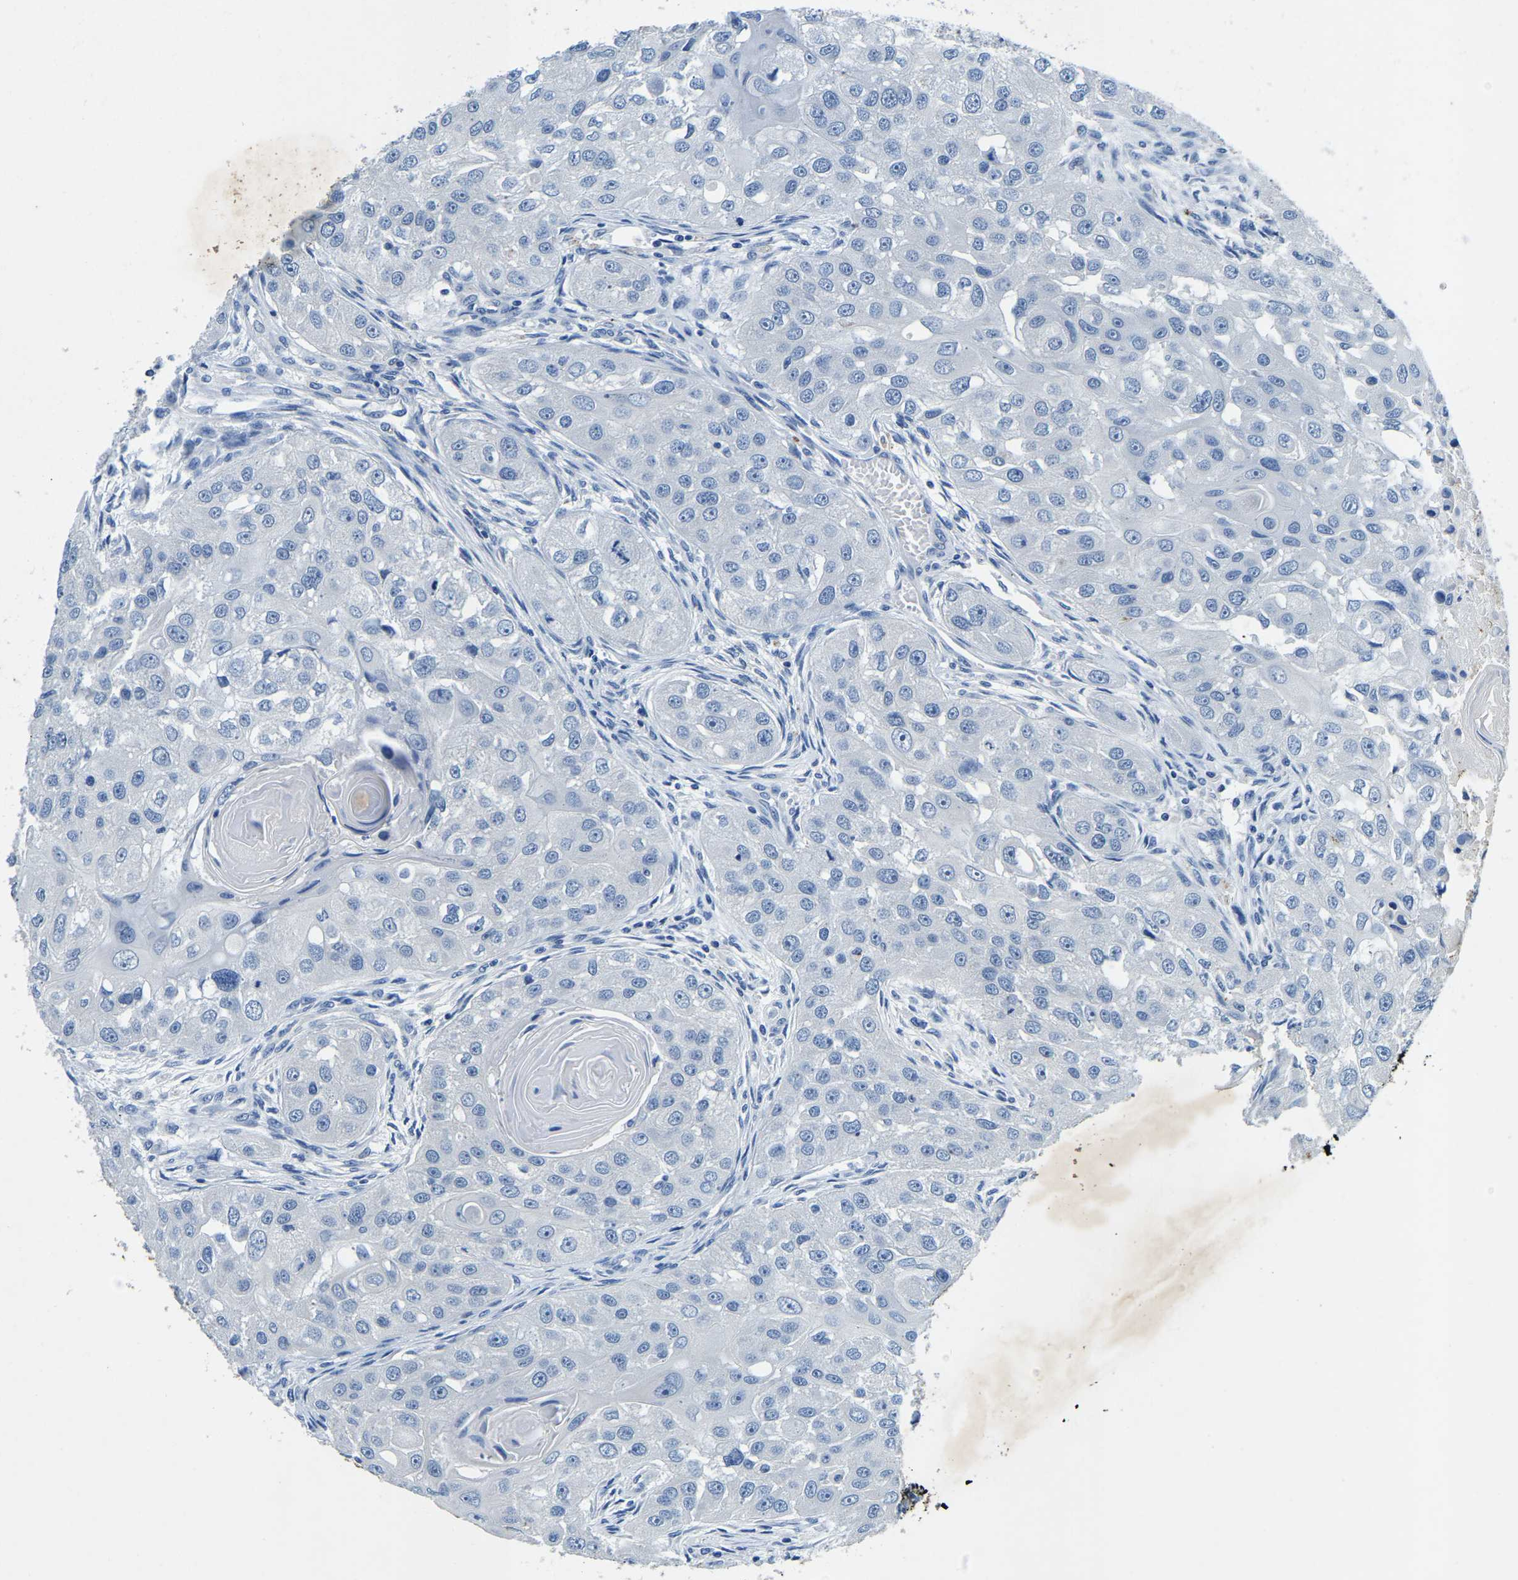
{"staining": {"intensity": "negative", "quantity": "none", "location": "none"}, "tissue": "head and neck cancer", "cell_type": "Tumor cells", "image_type": "cancer", "snomed": [{"axis": "morphology", "description": "Normal tissue, NOS"}, {"axis": "morphology", "description": "Squamous cell carcinoma, NOS"}, {"axis": "topography", "description": "Skeletal muscle"}, {"axis": "topography", "description": "Head-Neck"}], "caption": "DAB immunohistochemical staining of human head and neck cancer shows no significant staining in tumor cells.", "gene": "UBN2", "patient": {"sex": "male", "age": 51}}